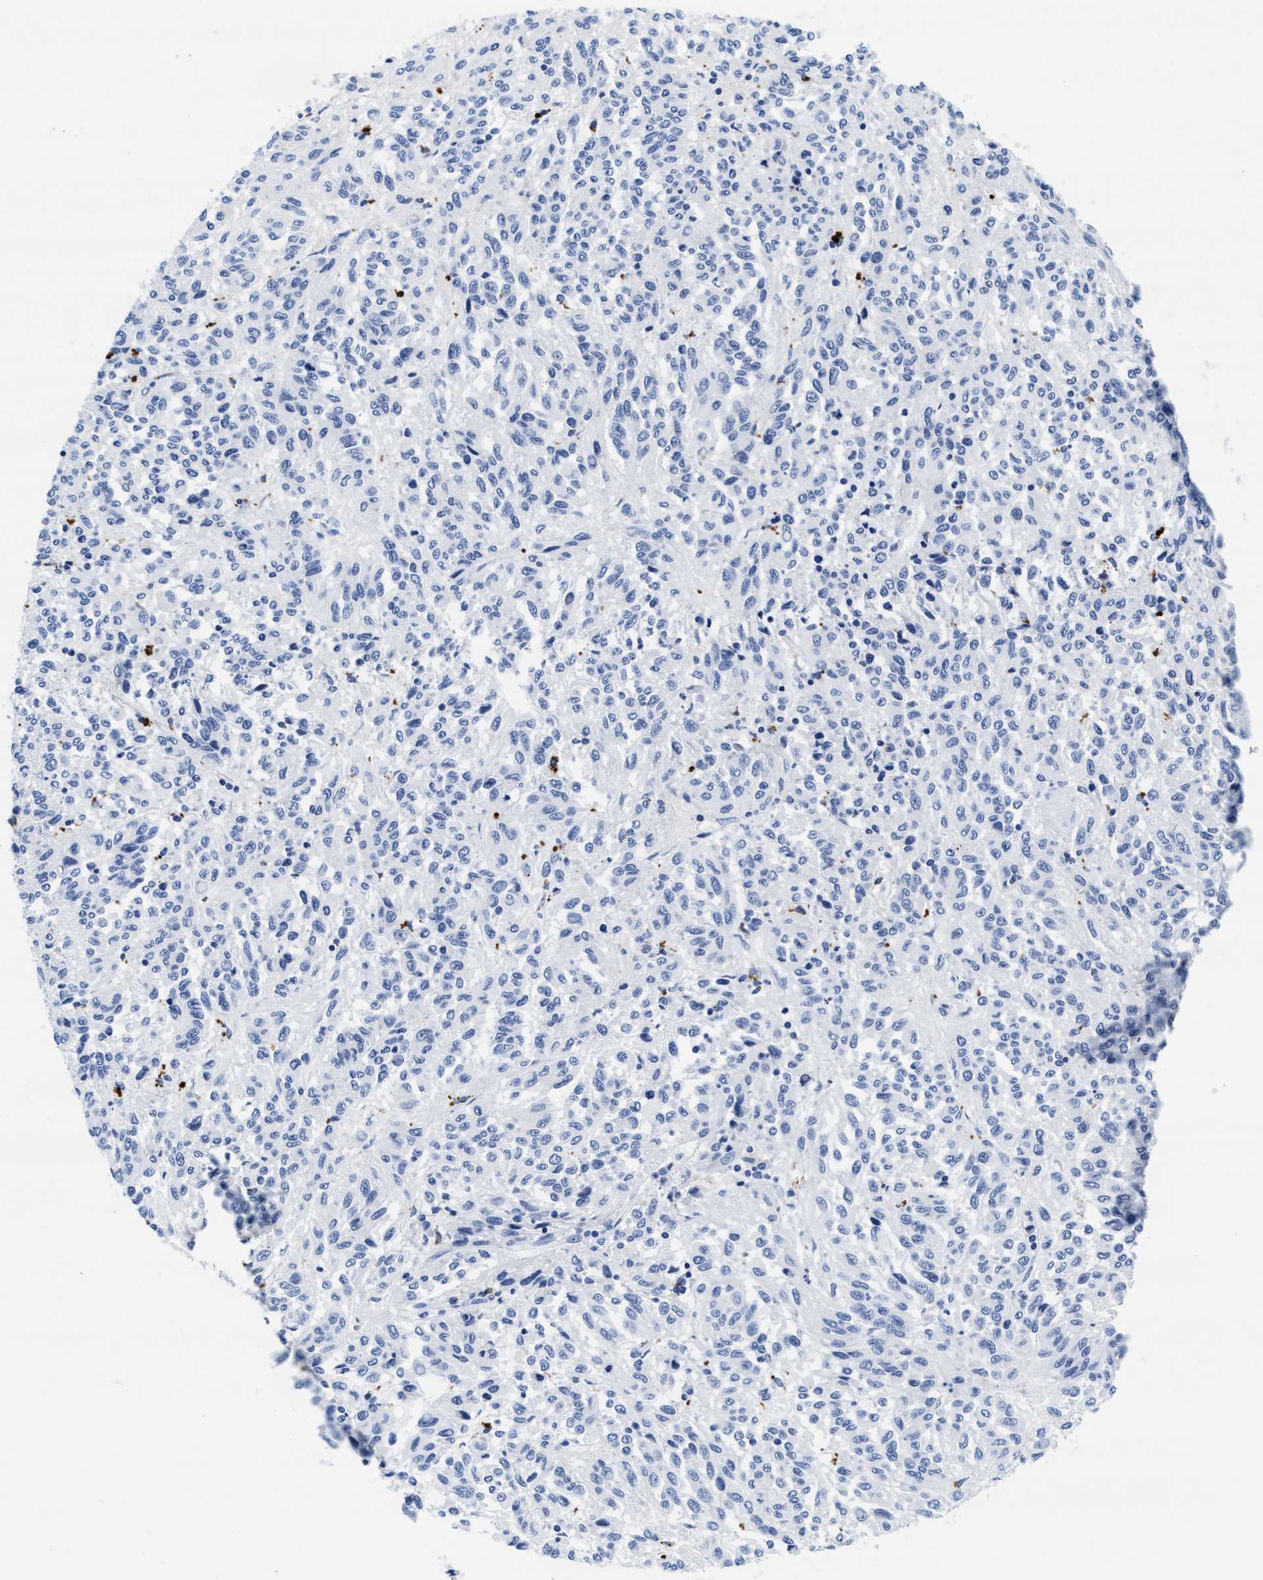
{"staining": {"intensity": "negative", "quantity": "none", "location": "none"}, "tissue": "melanoma", "cell_type": "Tumor cells", "image_type": "cancer", "snomed": [{"axis": "morphology", "description": "Malignant melanoma, Metastatic site"}, {"axis": "topography", "description": "Lung"}], "caption": "High magnification brightfield microscopy of melanoma stained with DAB (brown) and counterstained with hematoxylin (blue): tumor cells show no significant expression.", "gene": "TTC3", "patient": {"sex": "male", "age": 64}}